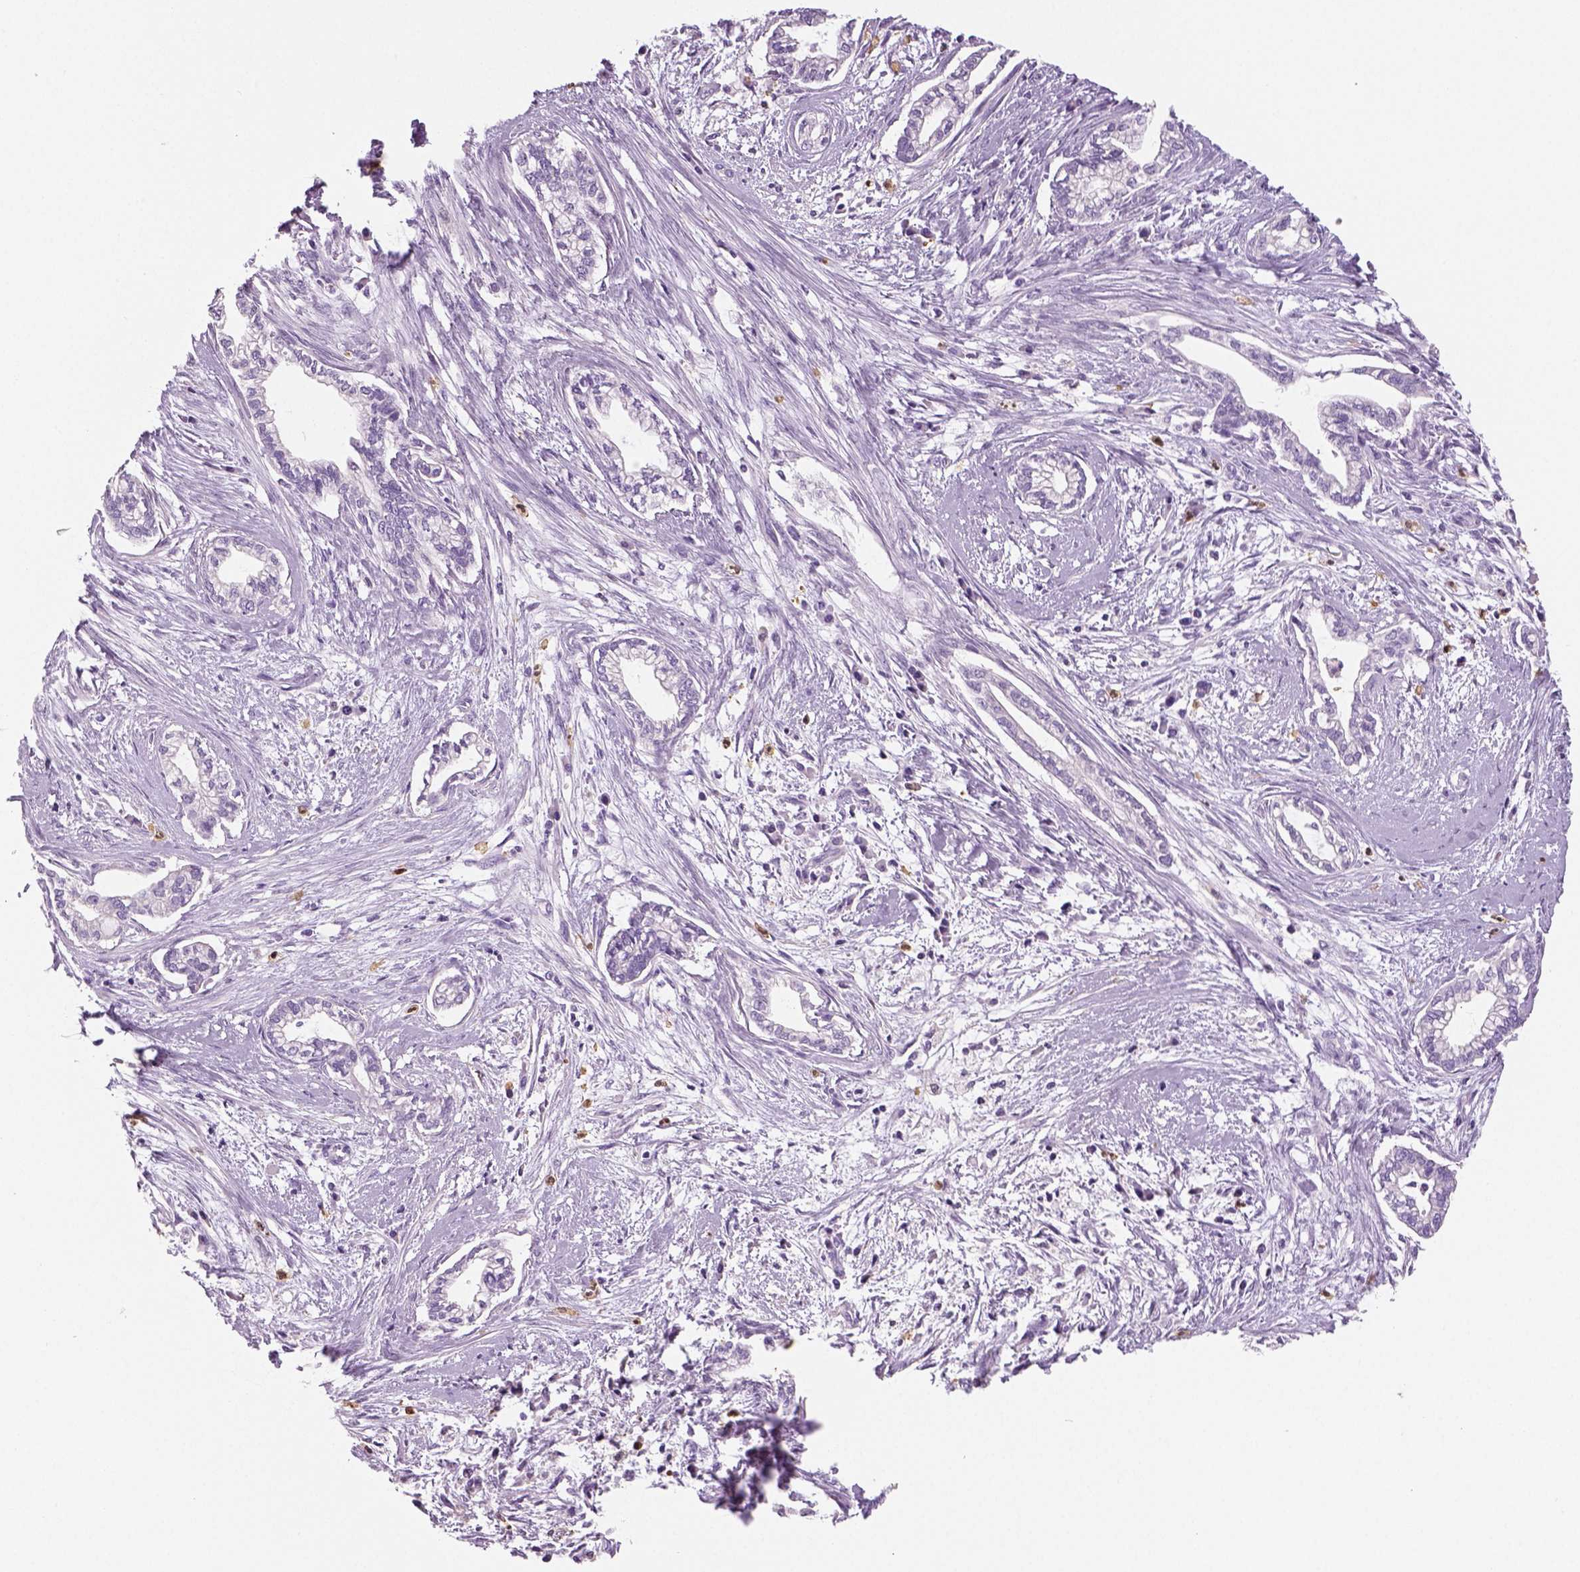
{"staining": {"intensity": "negative", "quantity": "none", "location": "none"}, "tissue": "cervical cancer", "cell_type": "Tumor cells", "image_type": "cancer", "snomed": [{"axis": "morphology", "description": "Adenocarcinoma, NOS"}, {"axis": "topography", "description": "Cervix"}], "caption": "Immunohistochemistry image of neoplastic tissue: human cervical cancer stained with DAB (3,3'-diaminobenzidine) displays no significant protein staining in tumor cells.", "gene": "NECAB2", "patient": {"sex": "female", "age": 62}}